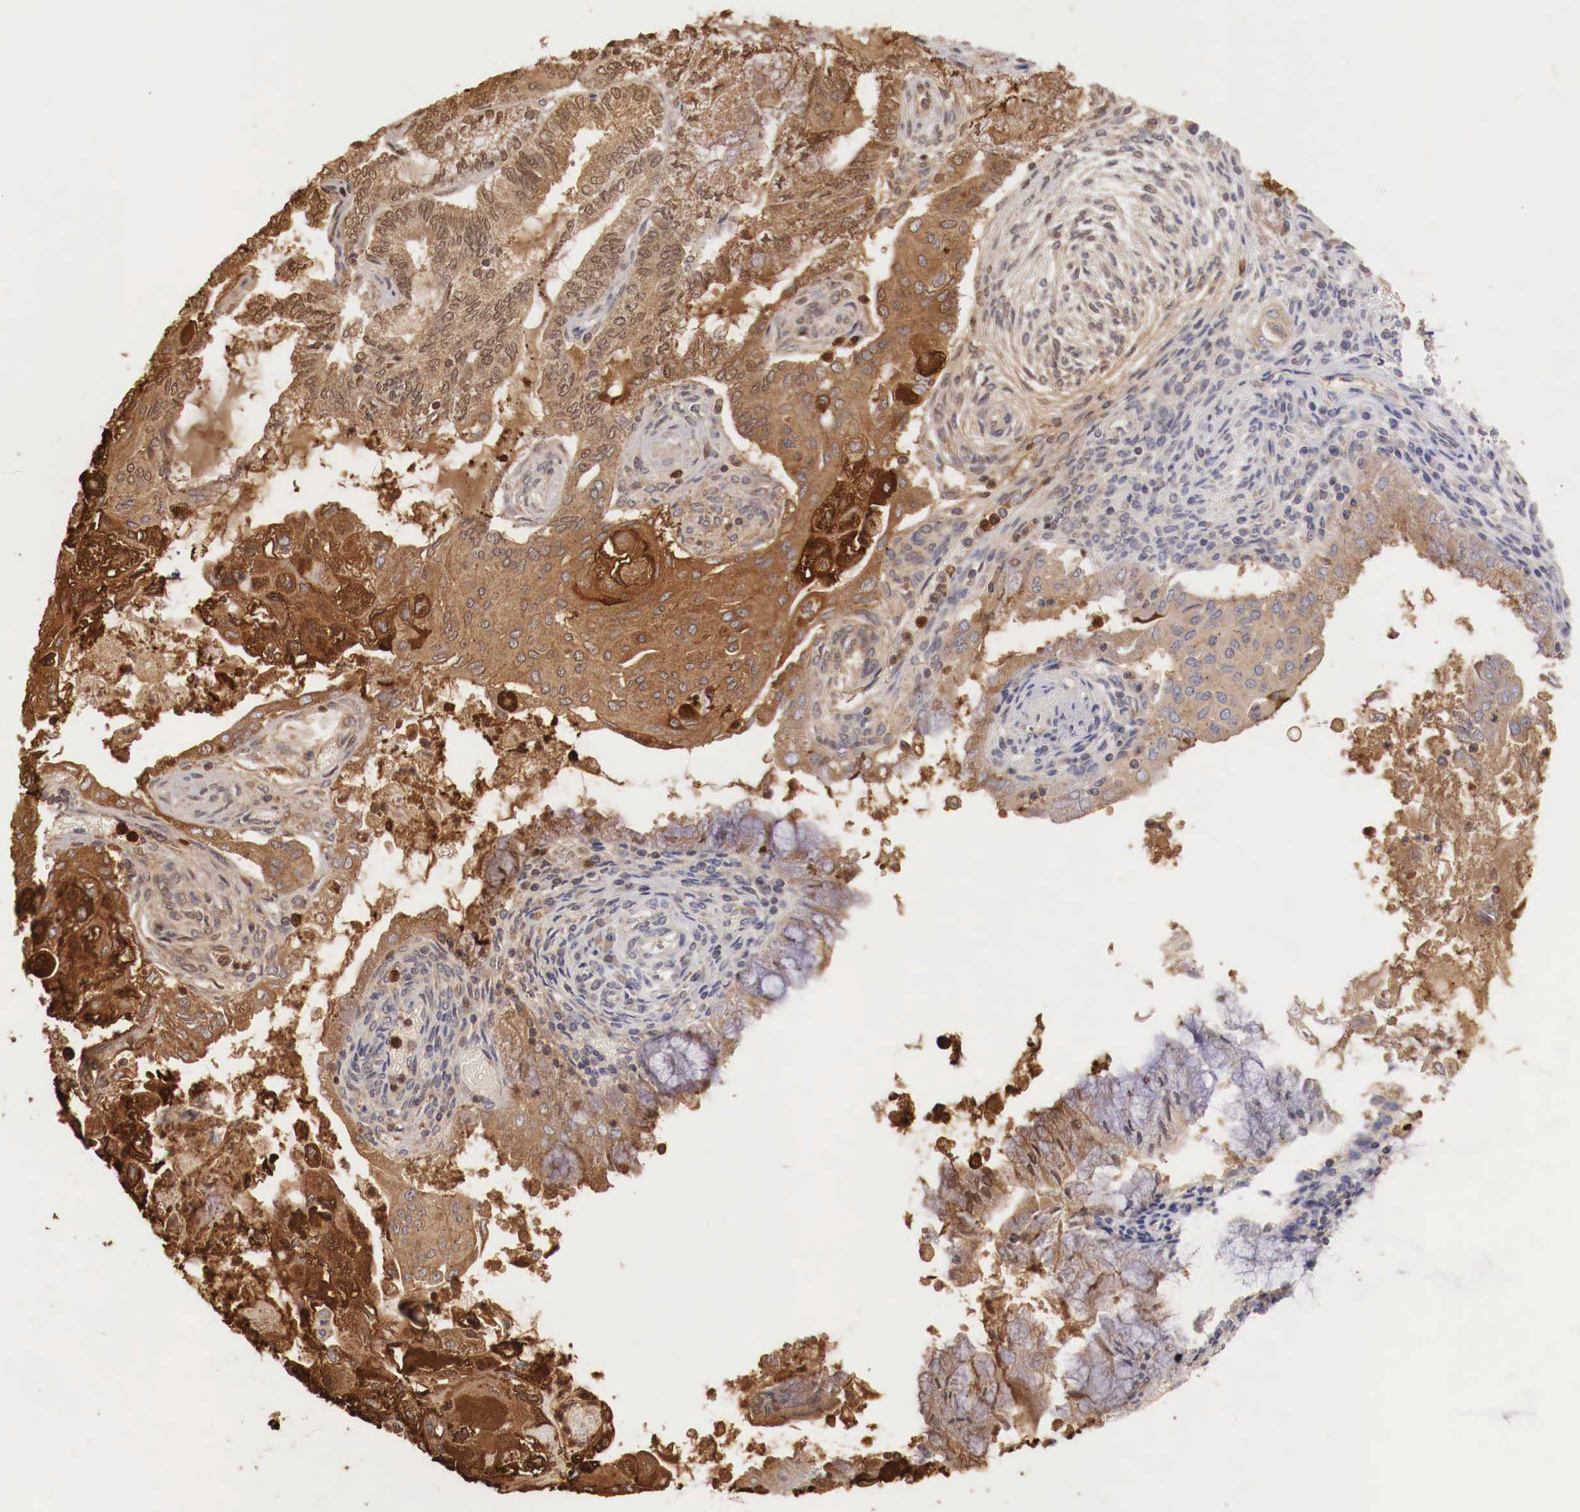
{"staining": {"intensity": "moderate", "quantity": ">75%", "location": "cytoplasmic/membranous"}, "tissue": "endometrial cancer", "cell_type": "Tumor cells", "image_type": "cancer", "snomed": [{"axis": "morphology", "description": "Adenocarcinoma, NOS"}, {"axis": "topography", "description": "Endometrium"}], "caption": "High-magnification brightfield microscopy of endometrial cancer stained with DAB (brown) and counterstained with hematoxylin (blue). tumor cells exhibit moderate cytoplasmic/membranous expression is seen in approximately>75% of cells. (Brightfield microscopy of DAB IHC at high magnification).", "gene": "PITPNA", "patient": {"sex": "female", "age": 79}}